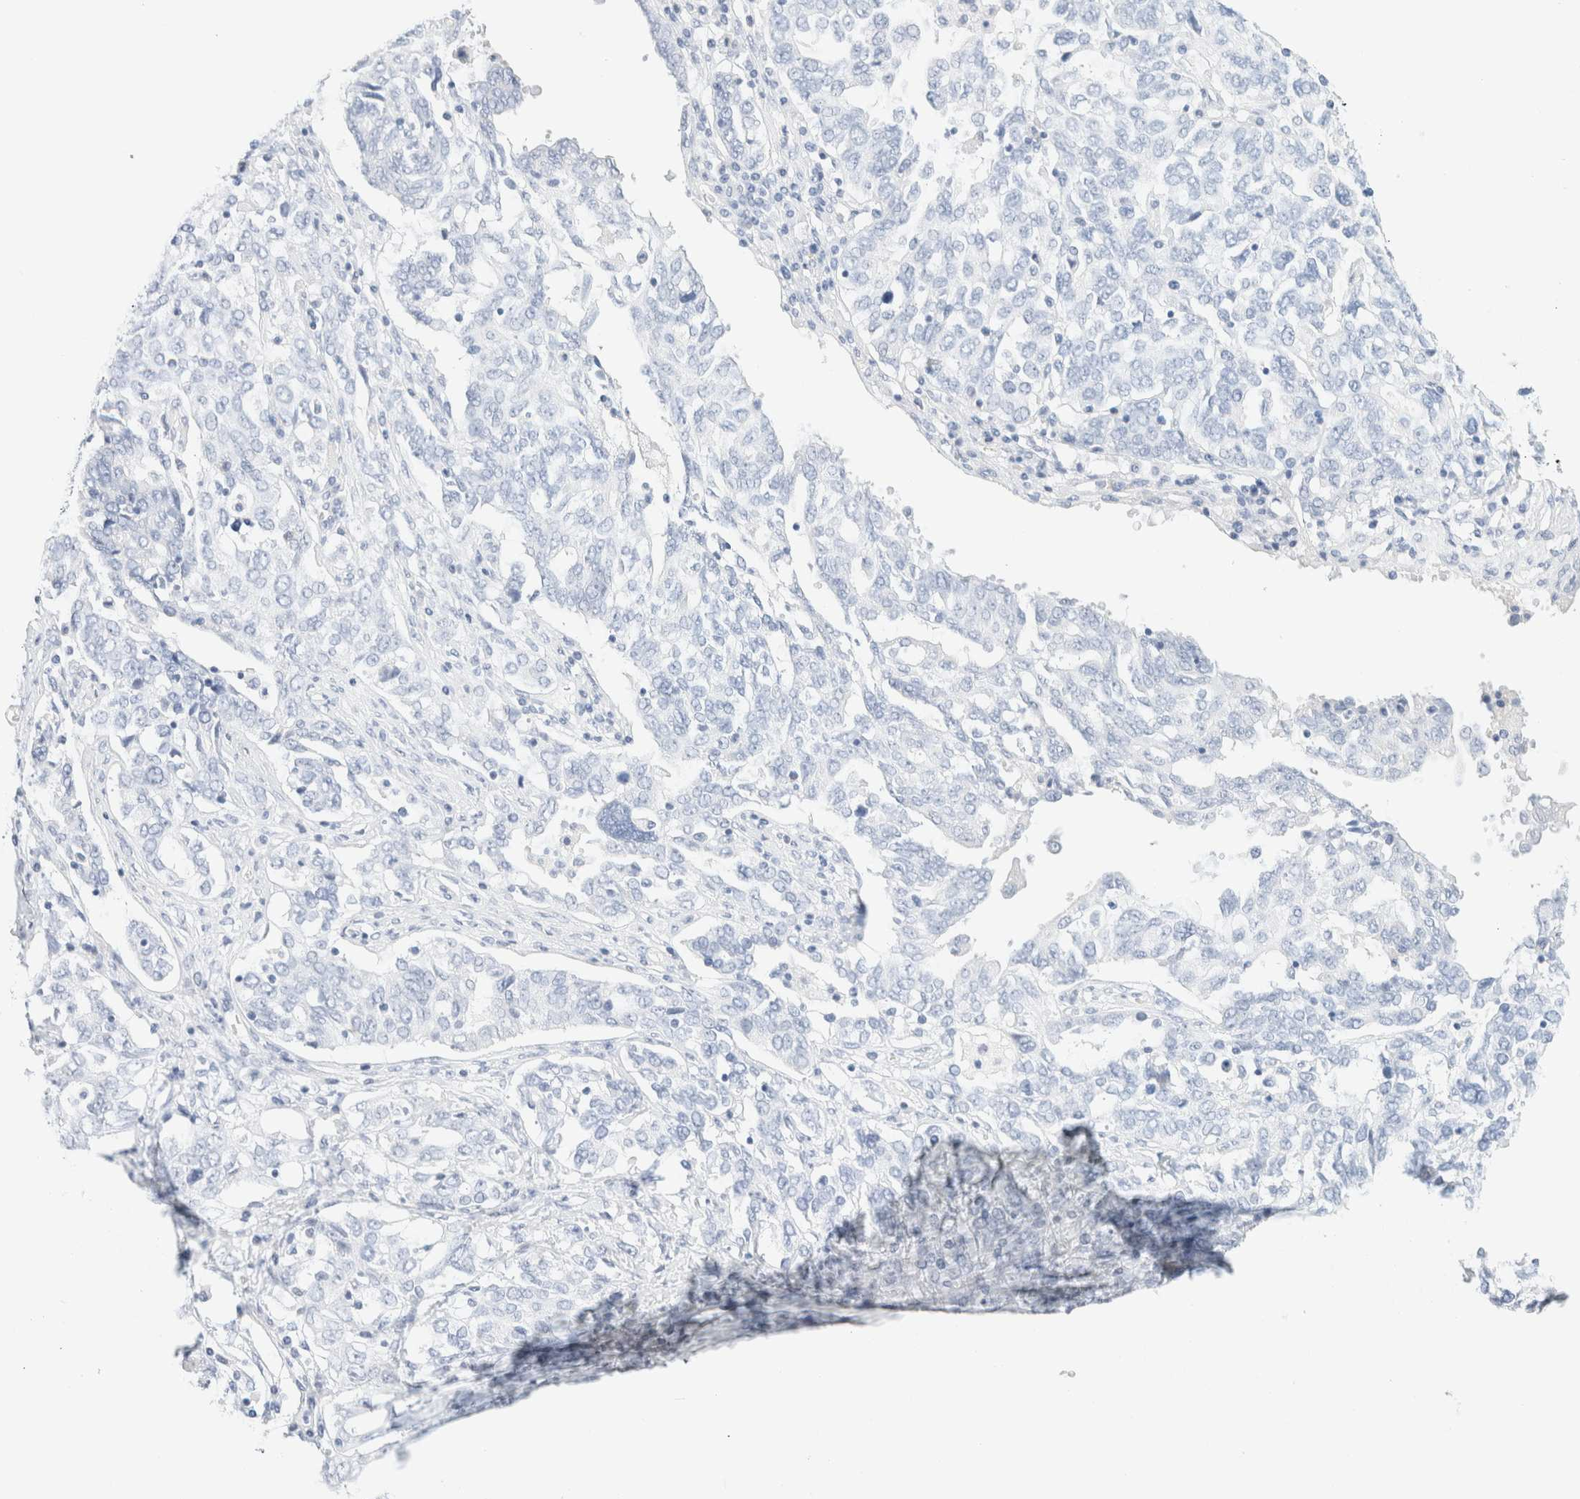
{"staining": {"intensity": "negative", "quantity": "none", "location": "none"}, "tissue": "ovarian cancer", "cell_type": "Tumor cells", "image_type": "cancer", "snomed": [{"axis": "morphology", "description": "Carcinoma, endometroid"}, {"axis": "topography", "description": "Ovary"}], "caption": "Tumor cells are negative for brown protein staining in endometroid carcinoma (ovarian).", "gene": "DPYS", "patient": {"sex": "female", "age": 62}}